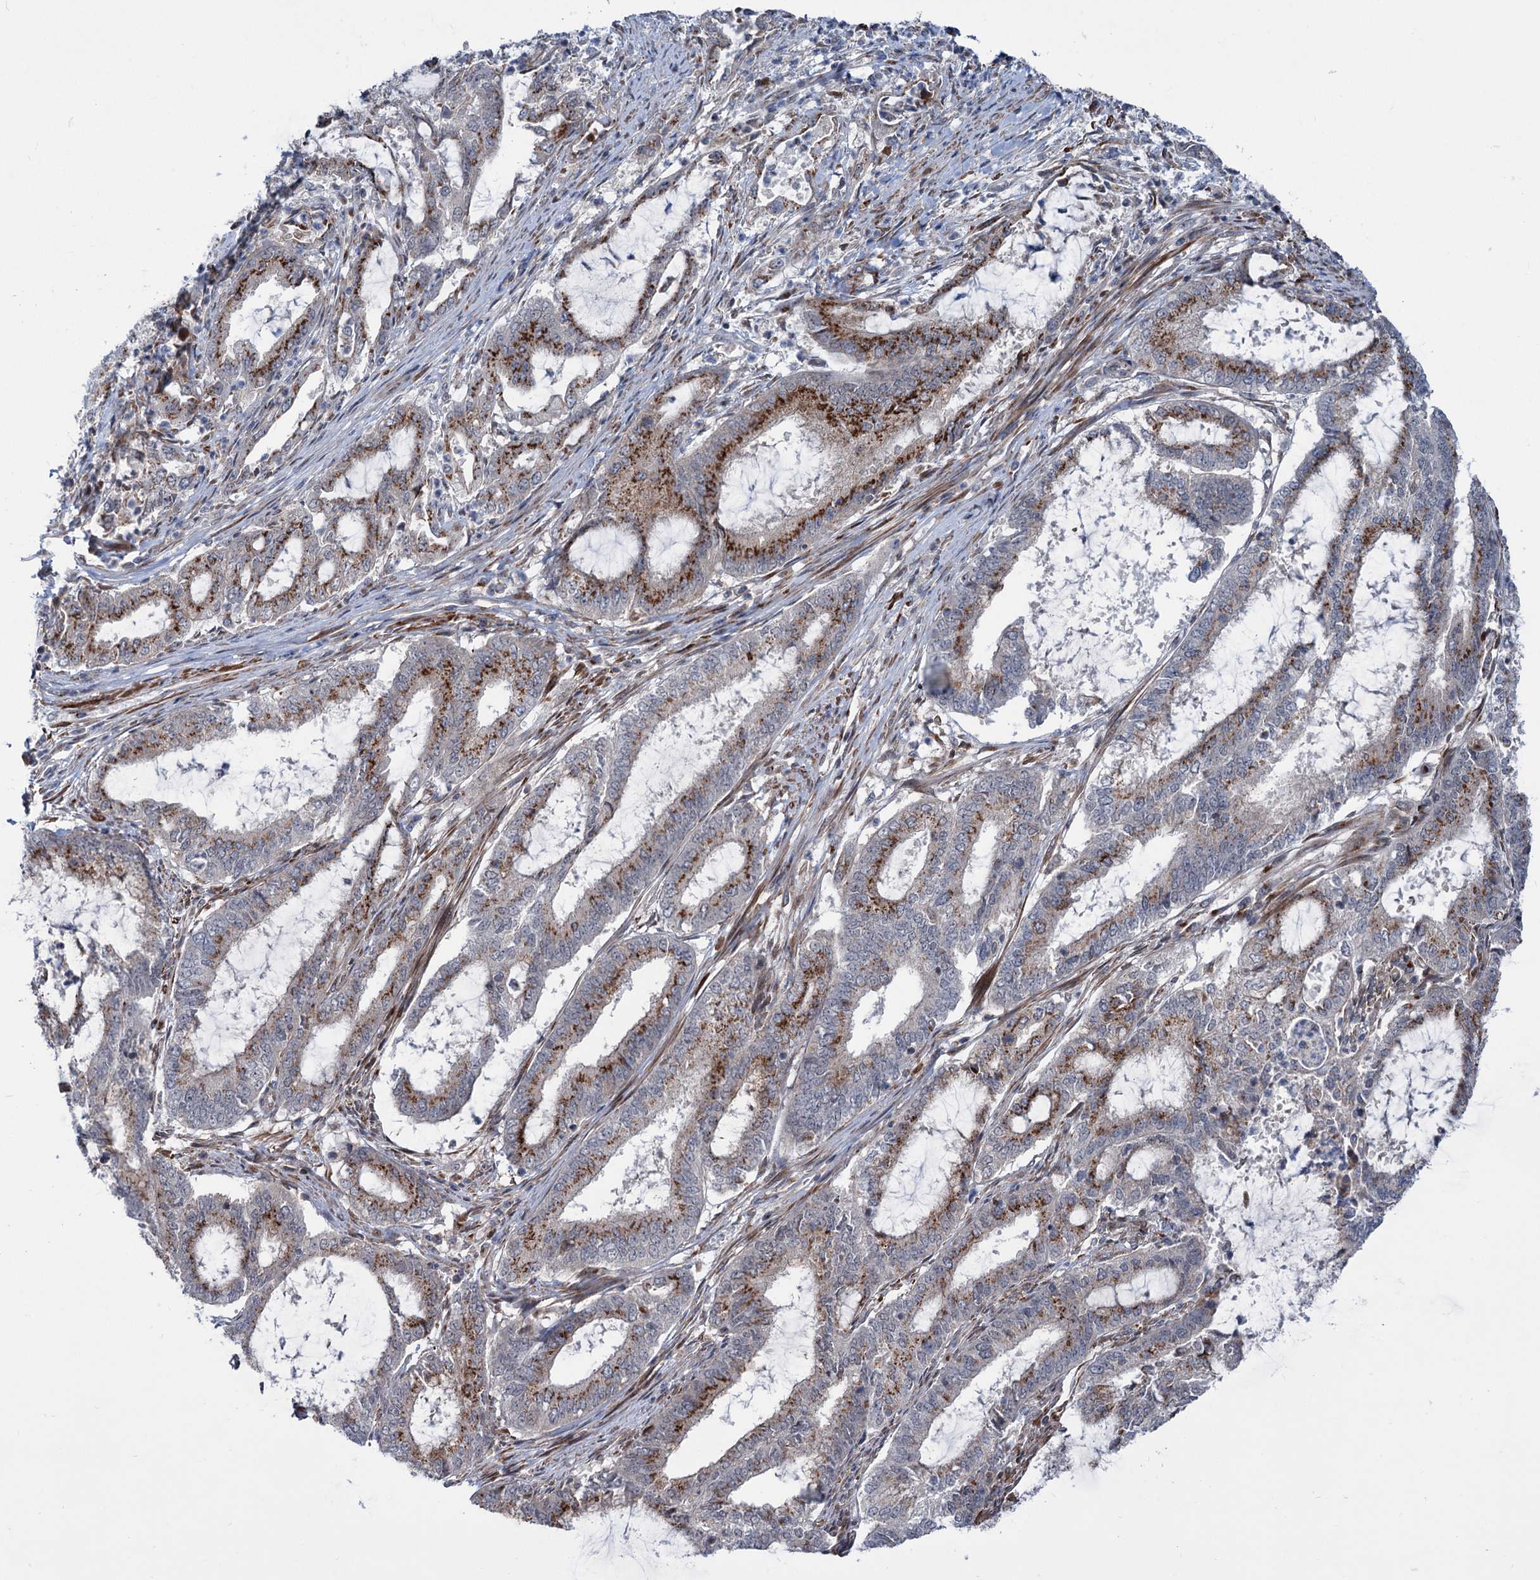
{"staining": {"intensity": "strong", "quantity": ">75%", "location": "cytoplasmic/membranous"}, "tissue": "endometrial cancer", "cell_type": "Tumor cells", "image_type": "cancer", "snomed": [{"axis": "morphology", "description": "Adenocarcinoma, NOS"}, {"axis": "topography", "description": "Endometrium"}], "caption": "Protein staining of endometrial cancer (adenocarcinoma) tissue displays strong cytoplasmic/membranous expression in approximately >75% of tumor cells. (DAB (3,3'-diaminobenzidine) IHC, brown staining for protein, blue staining for nuclei).", "gene": "ELP4", "patient": {"sex": "female", "age": 51}}